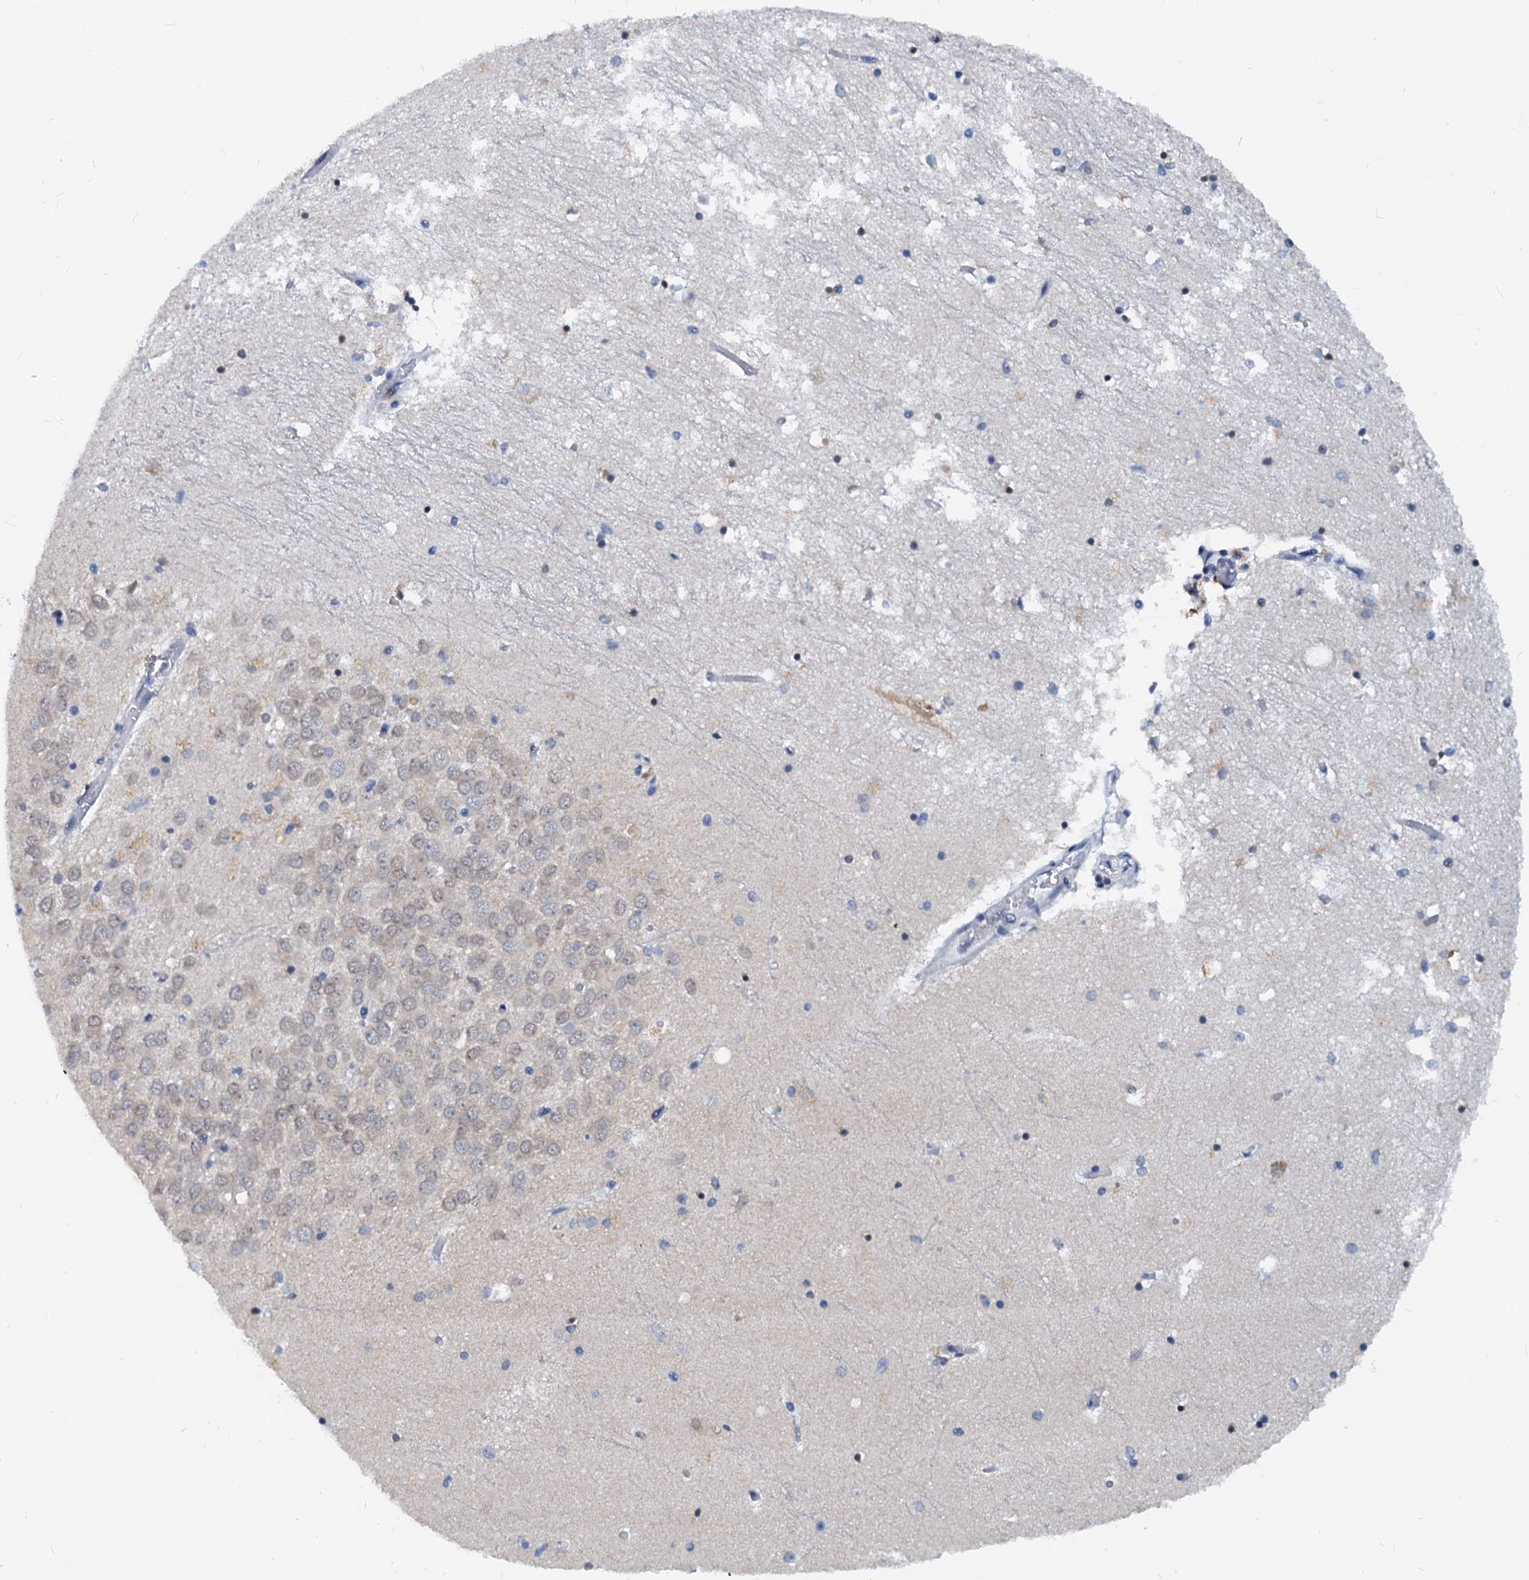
{"staining": {"intensity": "weak", "quantity": "<25%", "location": "nuclear"}, "tissue": "hippocampus", "cell_type": "Glial cells", "image_type": "normal", "snomed": [{"axis": "morphology", "description": "Normal tissue, NOS"}, {"axis": "topography", "description": "Hippocampus"}], "caption": "A photomicrograph of human hippocampus is negative for staining in glial cells. Nuclei are stained in blue.", "gene": "PTGES3", "patient": {"sex": "male", "age": 70}}